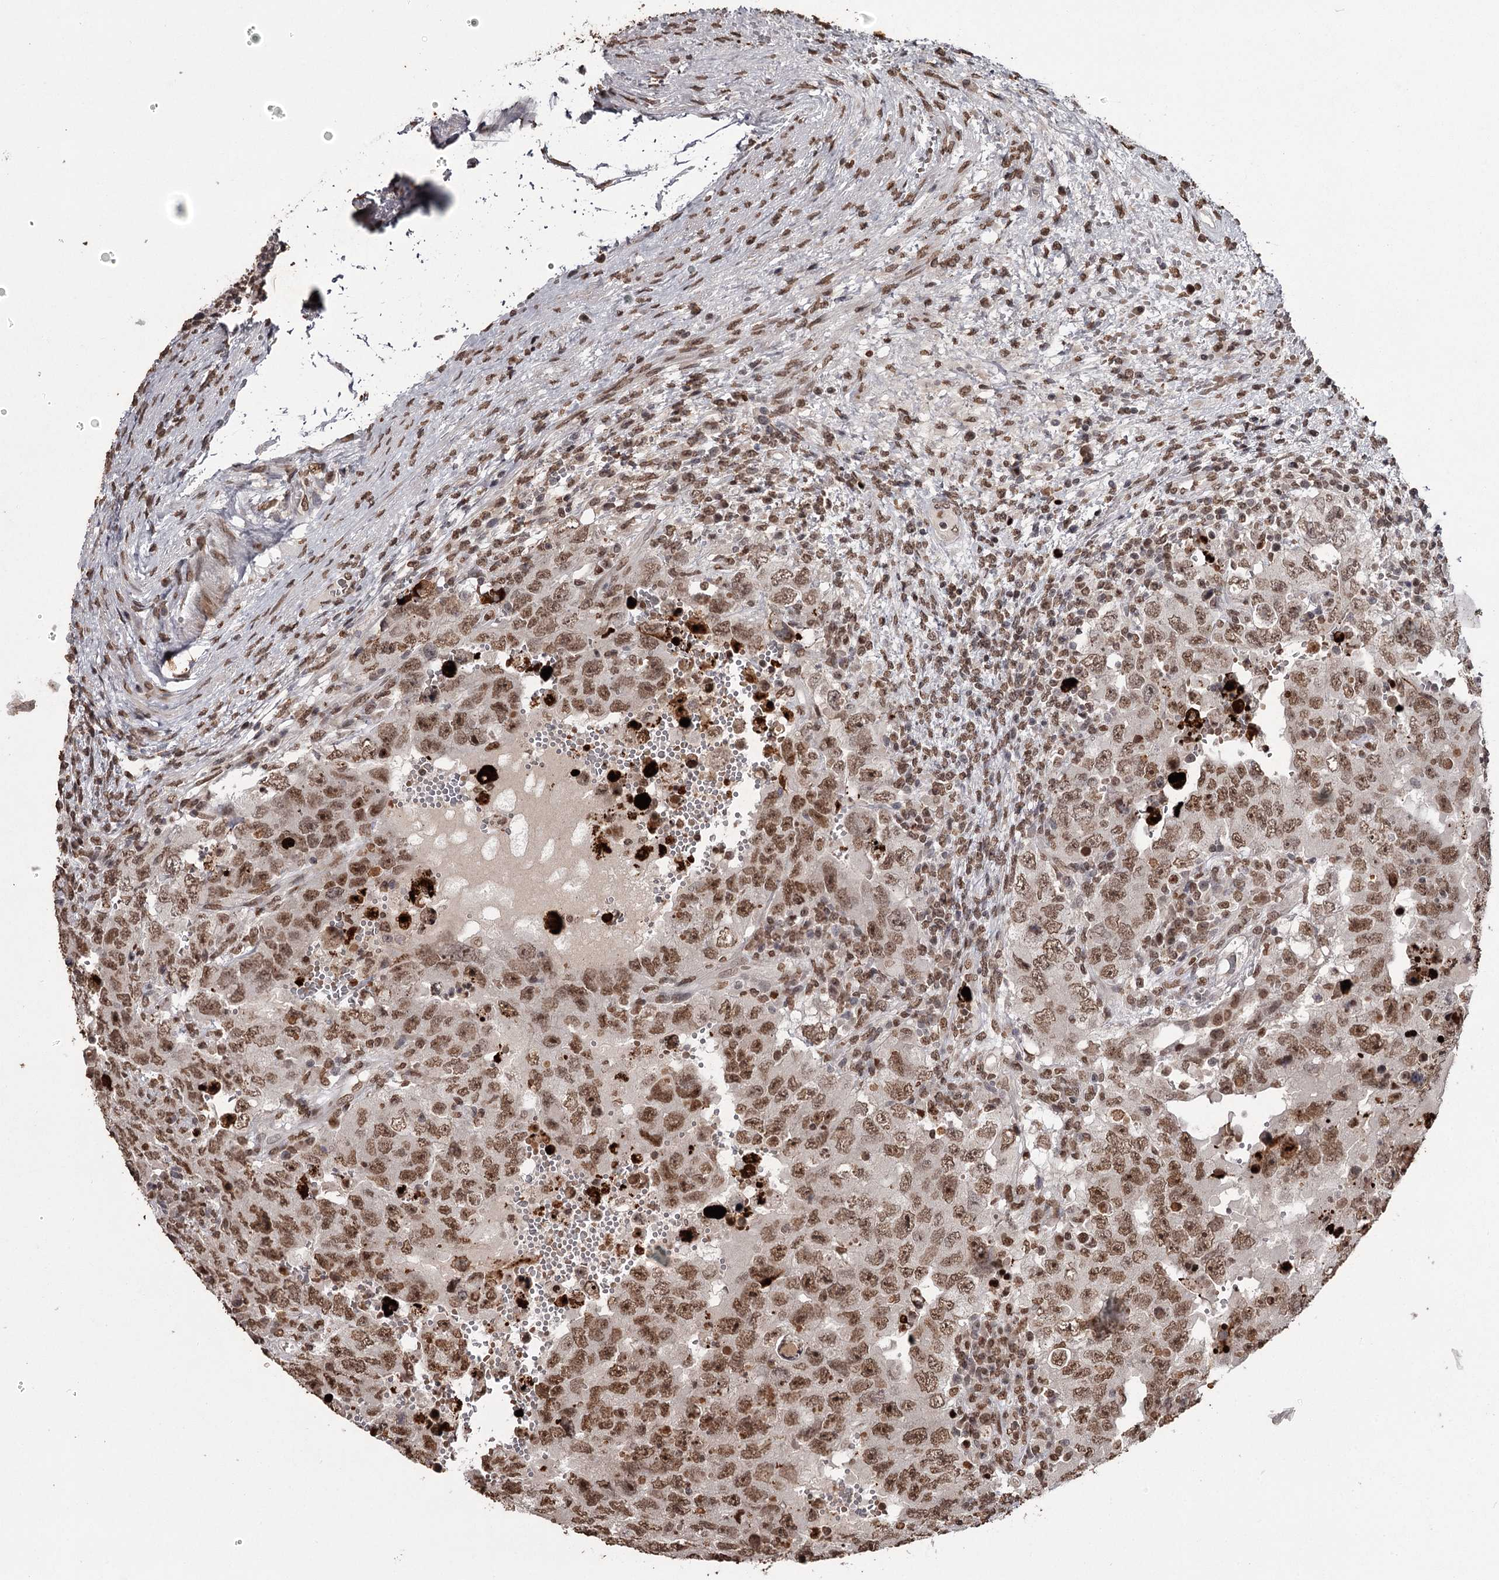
{"staining": {"intensity": "moderate", "quantity": ">75%", "location": "nuclear"}, "tissue": "testis cancer", "cell_type": "Tumor cells", "image_type": "cancer", "snomed": [{"axis": "morphology", "description": "Carcinoma, Embryonal, NOS"}, {"axis": "topography", "description": "Testis"}], "caption": "DAB immunohistochemical staining of embryonal carcinoma (testis) shows moderate nuclear protein staining in about >75% of tumor cells.", "gene": "THYN1", "patient": {"sex": "male", "age": 26}}